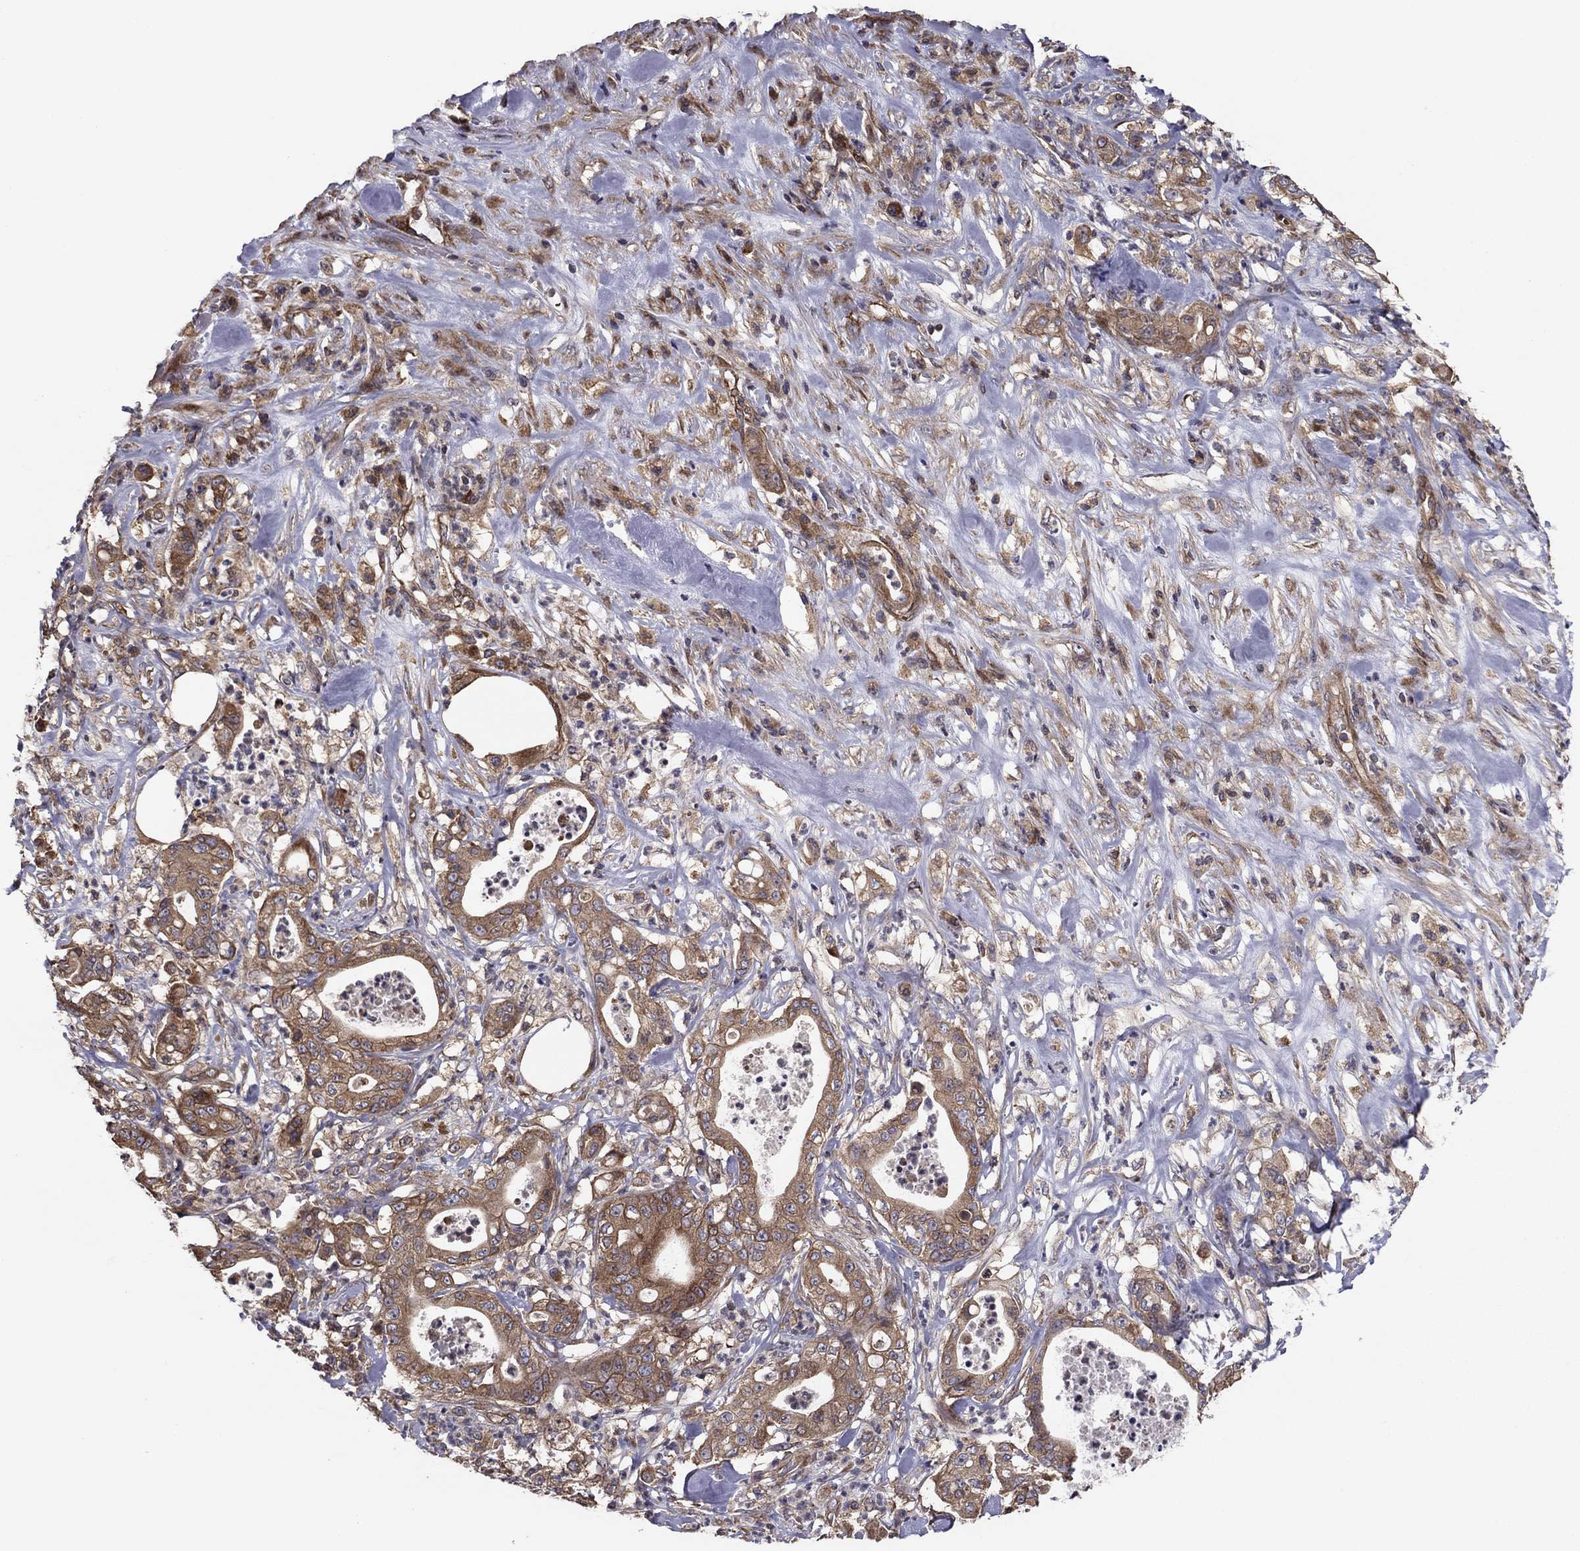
{"staining": {"intensity": "moderate", "quantity": ">75%", "location": "cytoplasmic/membranous"}, "tissue": "pancreatic cancer", "cell_type": "Tumor cells", "image_type": "cancer", "snomed": [{"axis": "morphology", "description": "Adenocarcinoma, NOS"}, {"axis": "topography", "description": "Pancreas"}], "caption": "This is a micrograph of IHC staining of pancreatic adenocarcinoma, which shows moderate positivity in the cytoplasmic/membranous of tumor cells.", "gene": "BABAM2", "patient": {"sex": "male", "age": 71}}